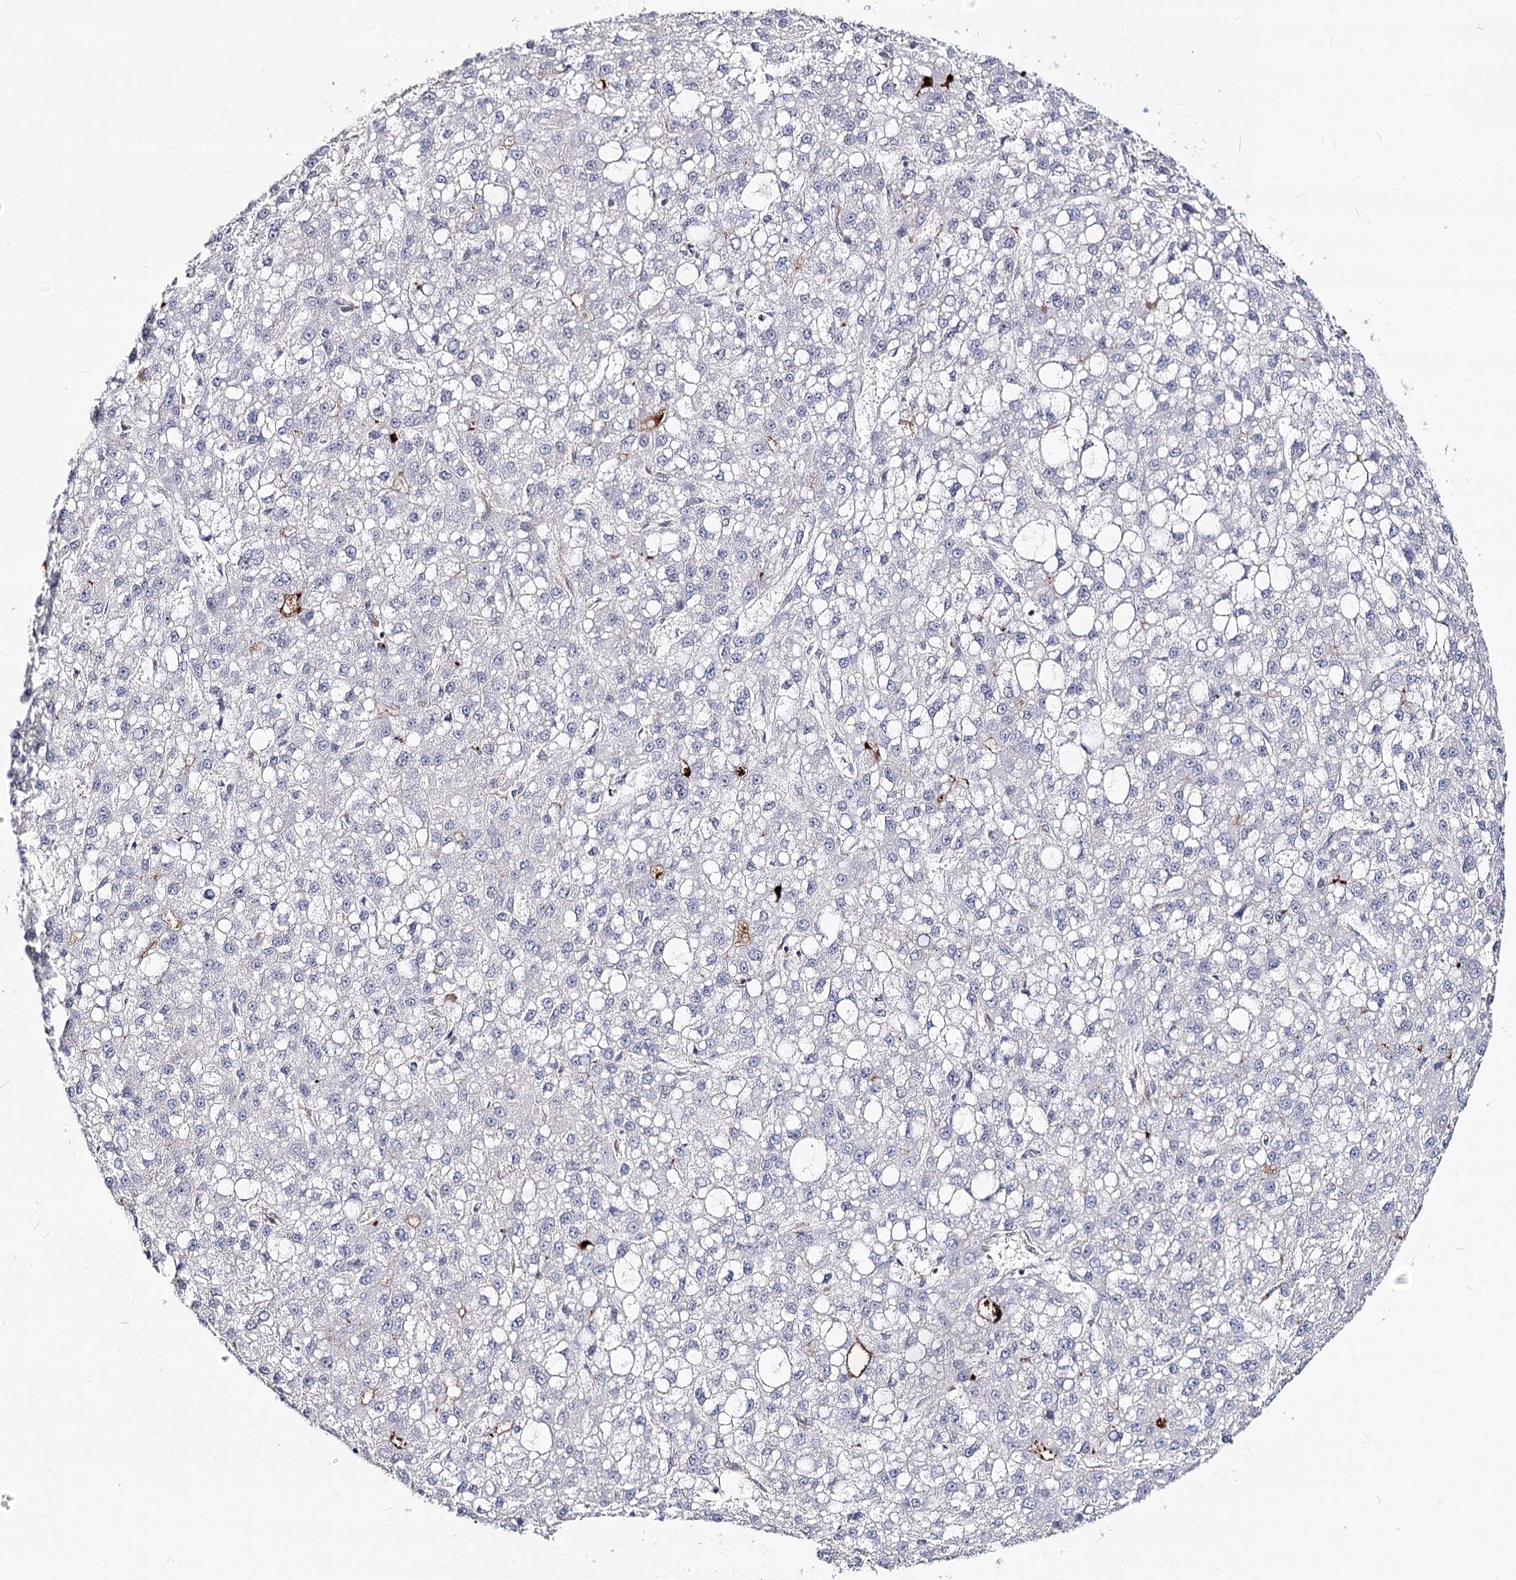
{"staining": {"intensity": "negative", "quantity": "none", "location": "none"}, "tissue": "liver cancer", "cell_type": "Tumor cells", "image_type": "cancer", "snomed": [{"axis": "morphology", "description": "Carcinoma, Hepatocellular, NOS"}, {"axis": "topography", "description": "Liver"}], "caption": "Immunohistochemistry of human liver hepatocellular carcinoma exhibits no positivity in tumor cells.", "gene": "TMEM218", "patient": {"sex": "male", "age": 67}}